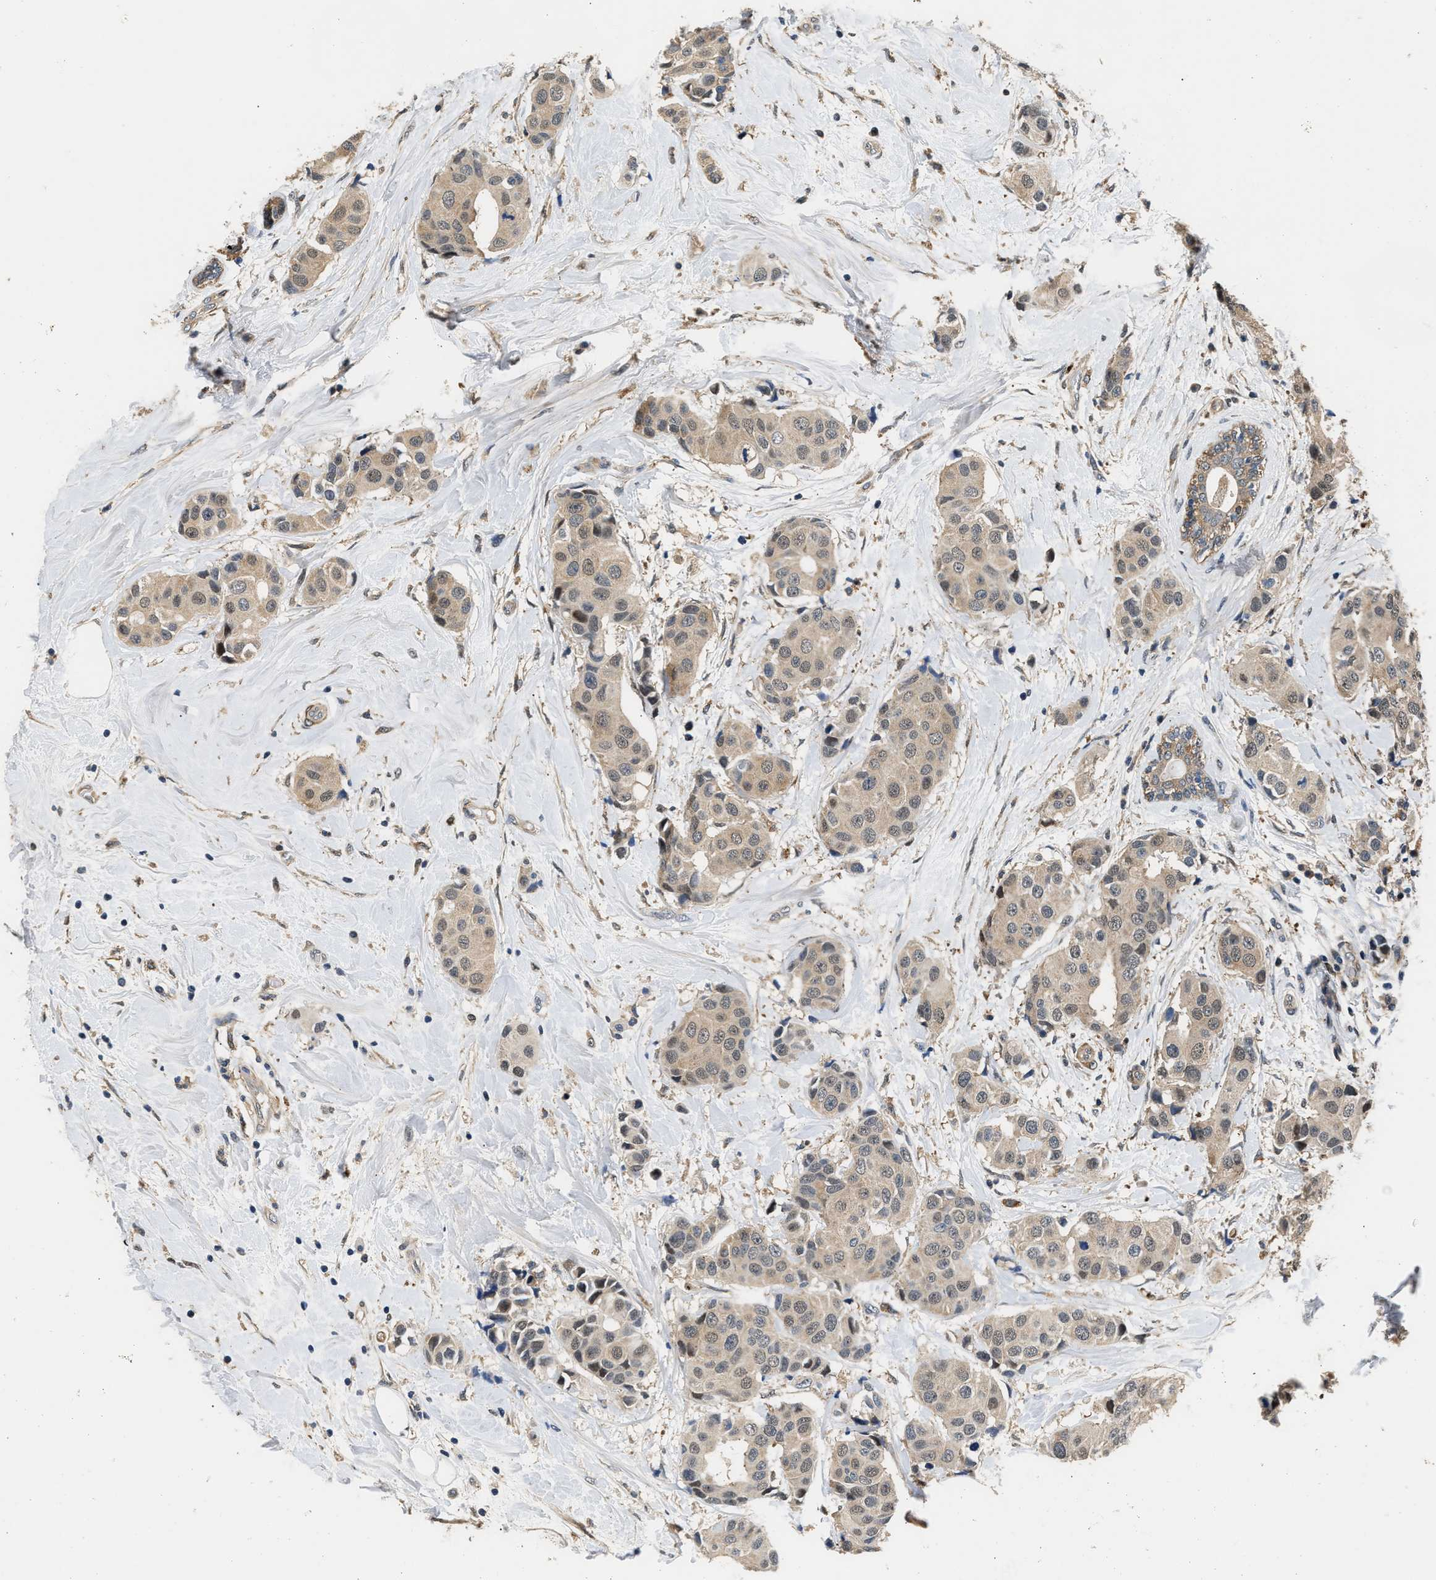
{"staining": {"intensity": "weak", "quantity": ">75%", "location": "cytoplasmic/membranous"}, "tissue": "breast cancer", "cell_type": "Tumor cells", "image_type": "cancer", "snomed": [{"axis": "morphology", "description": "Normal tissue, NOS"}, {"axis": "morphology", "description": "Duct carcinoma"}, {"axis": "topography", "description": "Breast"}], "caption": "Breast cancer (invasive ductal carcinoma) stained for a protein reveals weak cytoplasmic/membranous positivity in tumor cells. (DAB (3,3'-diaminobenzidine) IHC with brightfield microscopy, high magnification).", "gene": "LARP6", "patient": {"sex": "female", "age": 39}}